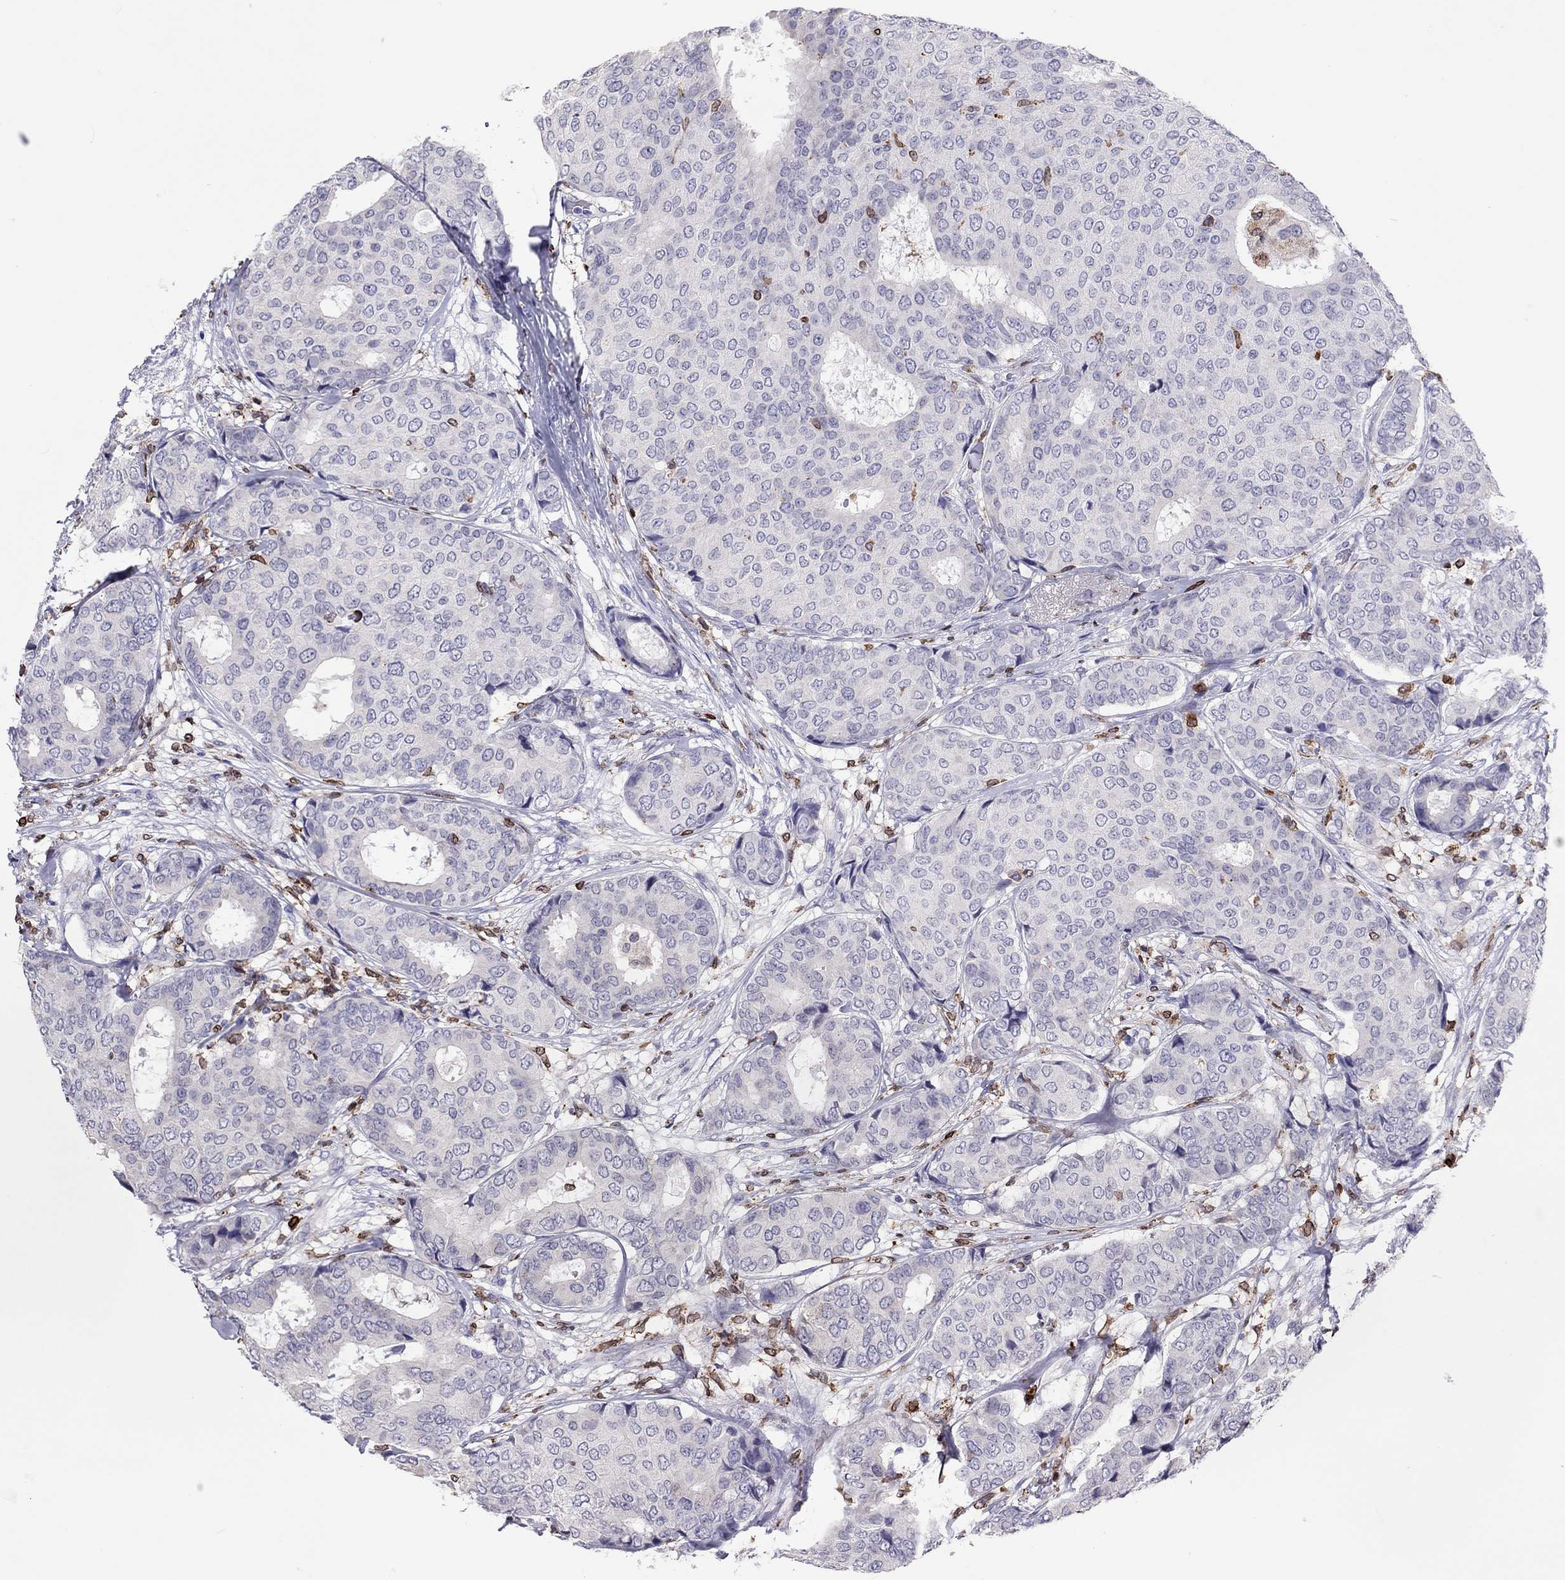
{"staining": {"intensity": "negative", "quantity": "none", "location": "none"}, "tissue": "breast cancer", "cell_type": "Tumor cells", "image_type": "cancer", "snomed": [{"axis": "morphology", "description": "Duct carcinoma"}, {"axis": "topography", "description": "Breast"}], "caption": "Immunohistochemistry histopathology image of neoplastic tissue: human intraductal carcinoma (breast) stained with DAB (3,3'-diaminobenzidine) demonstrates no significant protein positivity in tumor cells.", "gene": "ADORA2A", "patient": {"sex": "female", "age": 75}}